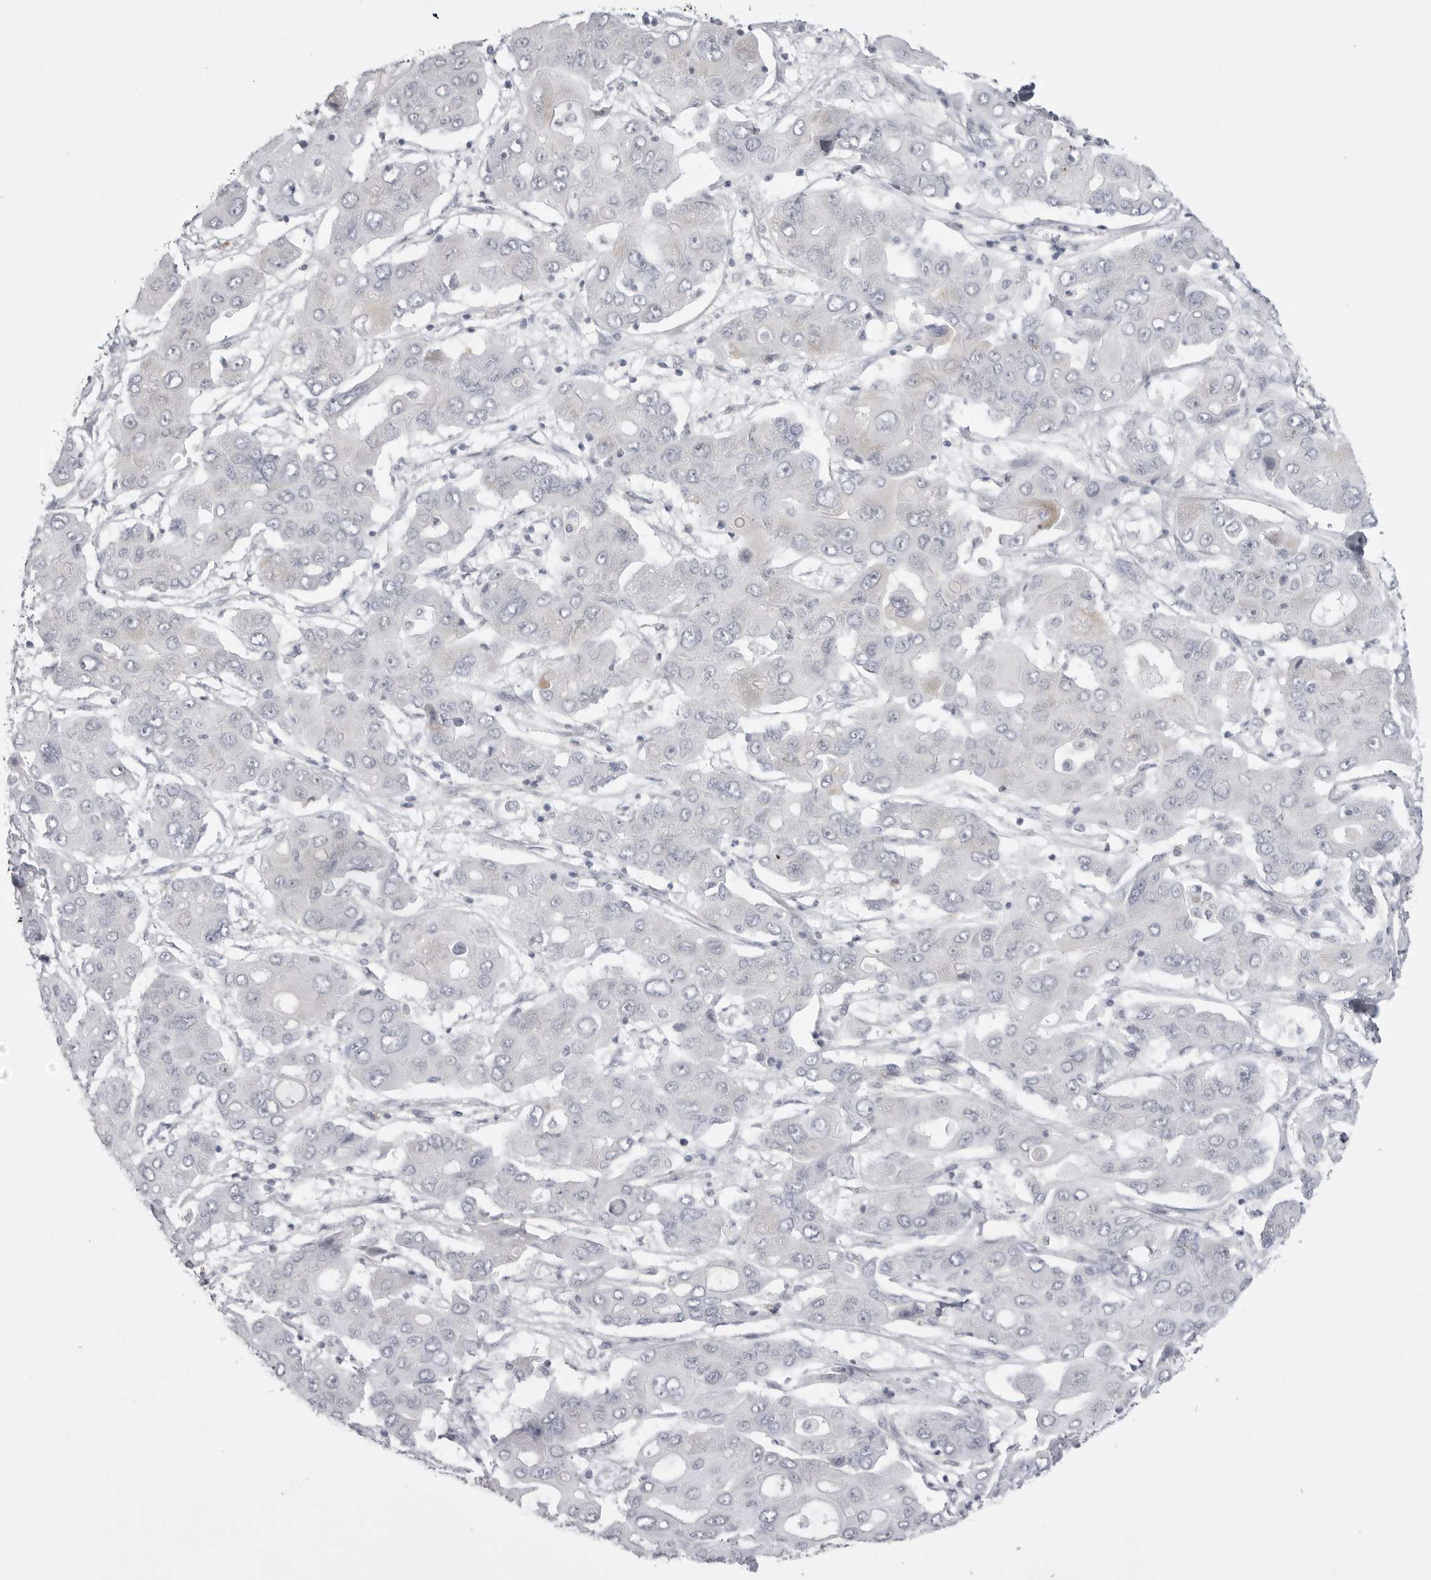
{"staining": {"intensity": "negative", "quantity": "none", "location": "none"}, "tissue": "liver cancer", "cell_type": "Tumor cells", "image_type": "cancer", "snomed": [{"axis": "morphology", "description": "Cholangiocarcinoma"}, {"axis": "topography", "description": "Liver"}], "caption": "A histopathology image of liver cholangiocarcinoma stained for a protein exhibits no brown staining in tumor cells.", "gene": "TUFM", "patient": {"sex": "male", "age": 67}}